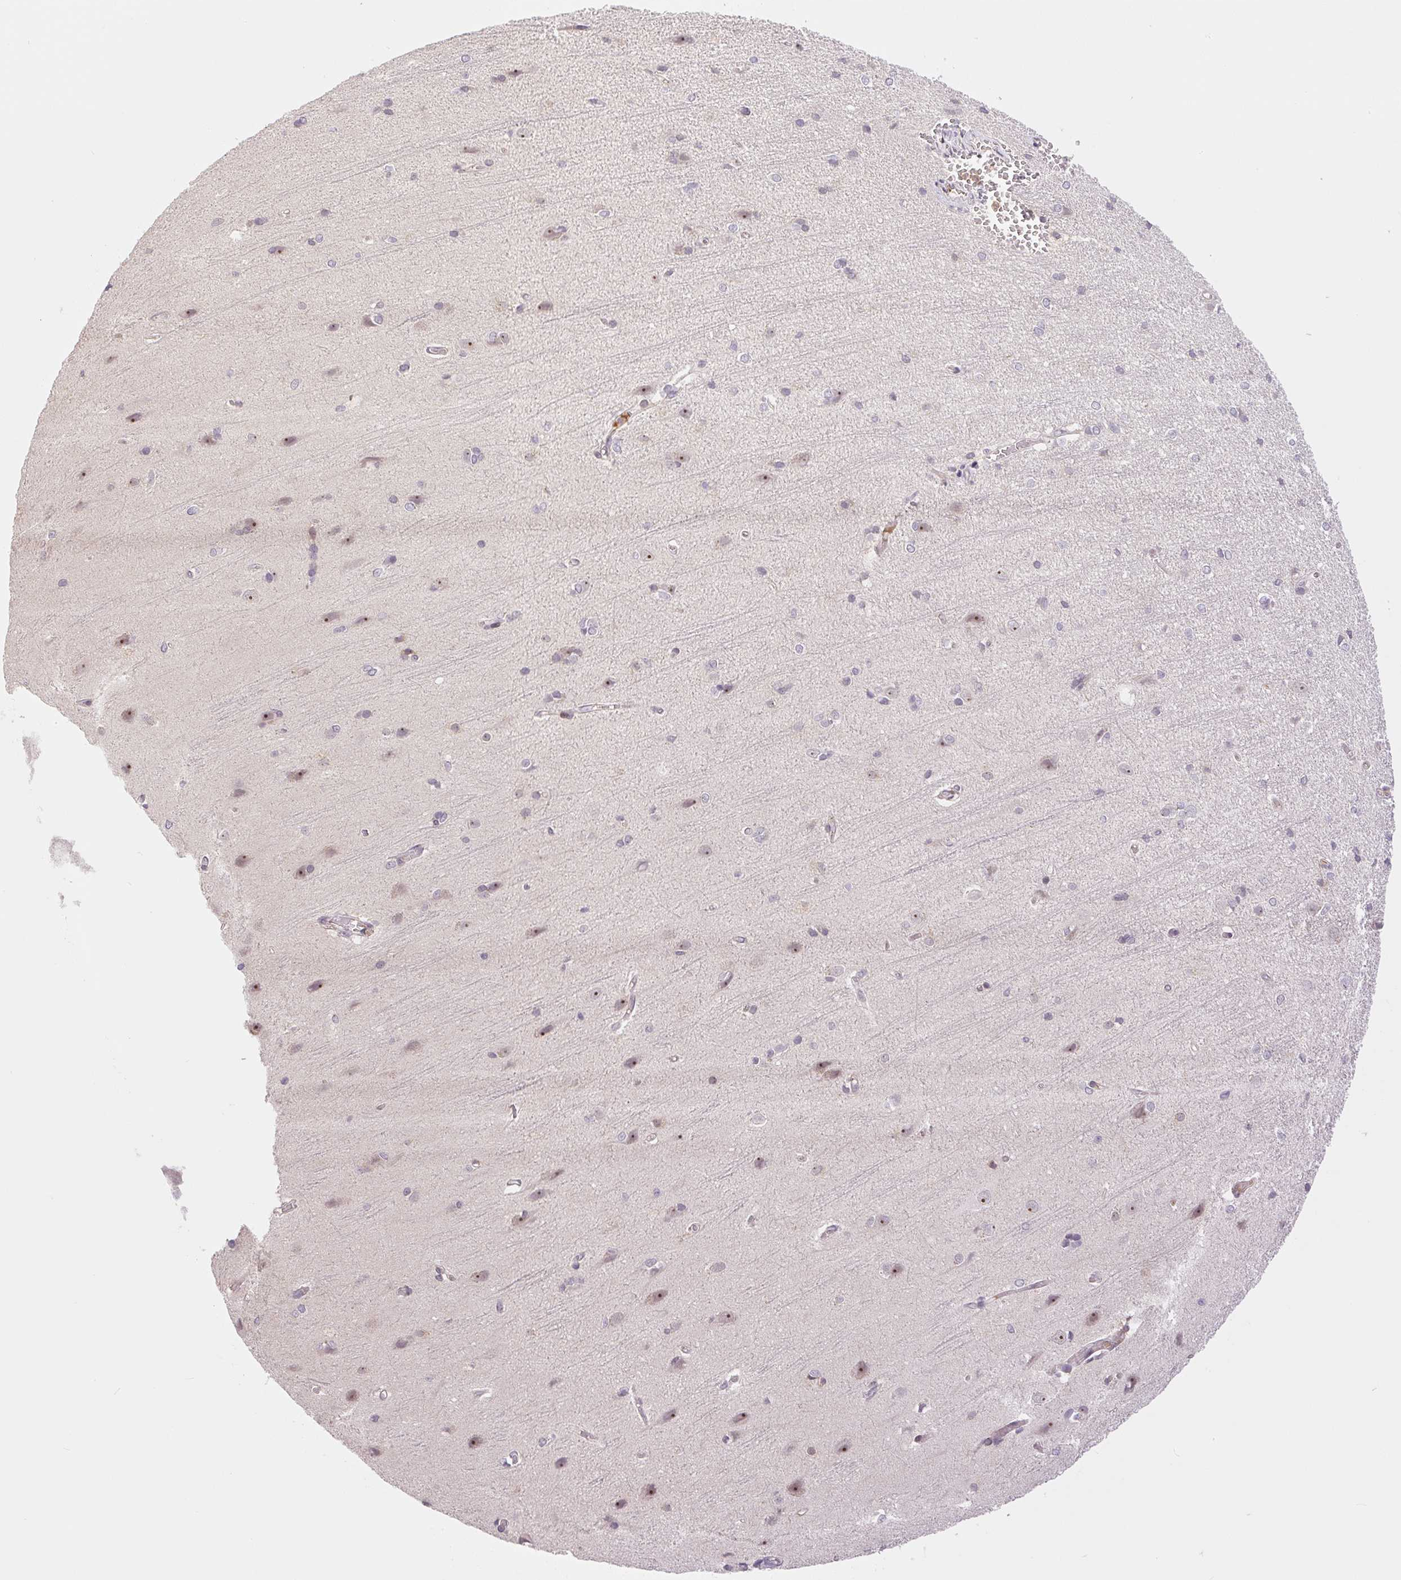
{"staining": {"intensity": "negative", "quantity": "none", "location": "none"}, "tissue": "cerebral cortex", "cell_type": "Endothelial cells", "image_type": "normal", "snomed": [{"axis": "morphology", "description": "Normal tissue, NOS"}, {"axis": "topography", "description": "Cerebral cortex"}], "caption": "A high-resolution image shows immunohistochemistry staining of benign cerebral cortex, which shows no significant staining in endothelial cells.", "gene": "SGF29", "patient": {"sex": "male", "age": 37}}